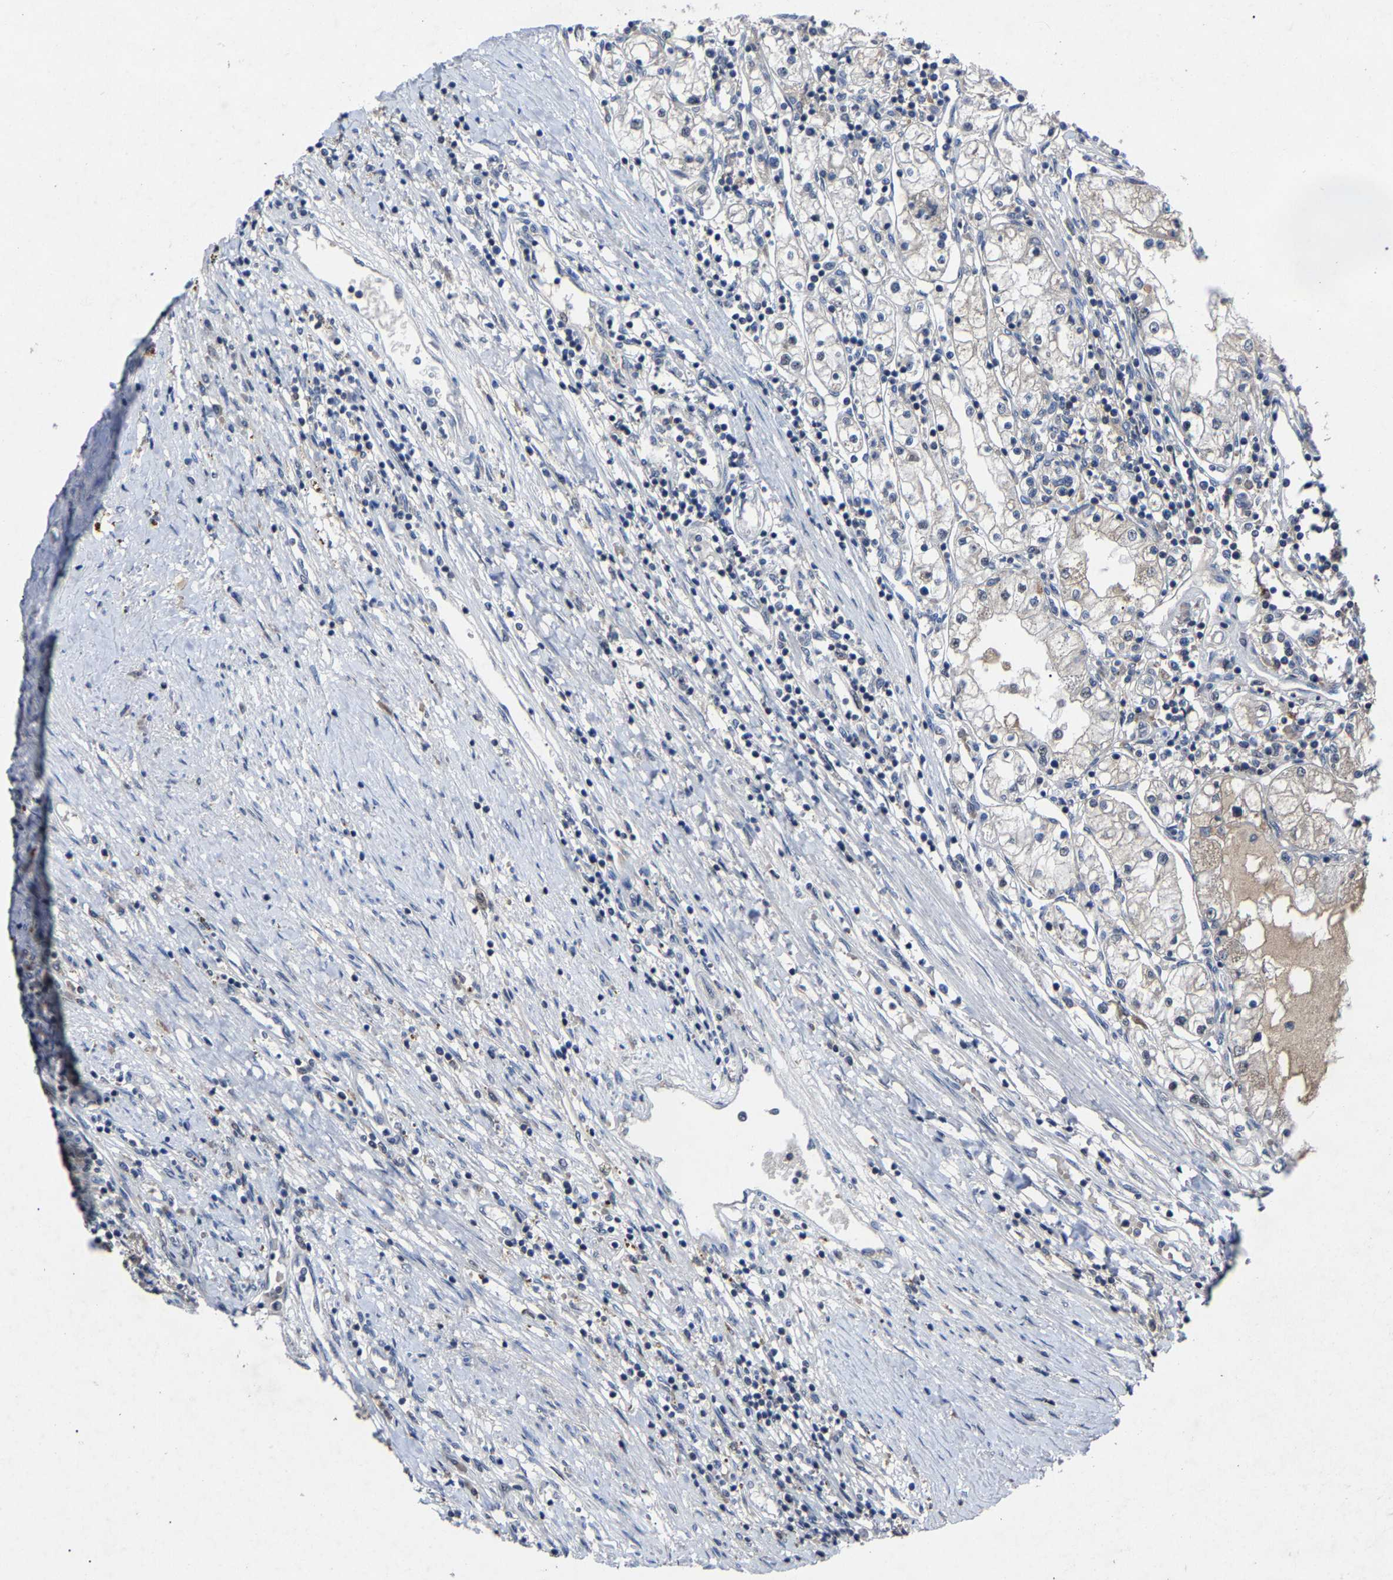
{"staining": {"intensity": "negative", "quantity": "none", "location": "none"}, "tissue": "renal cancer", "cell_type": "Tumor cells", "image_type": "cancer", "snomed": [{"axis": "morphology", "description": "Adenocarcinoma, NOS"}, {"axis": "topography", "description": "Kidney"}], "caption": "An immunohistochemistry micrograph of renal cancer is shown. There is no staining in tumor cells of renal cancer.", "gene": "LSM8", "patient": {"sex": "male", "age": 68}}